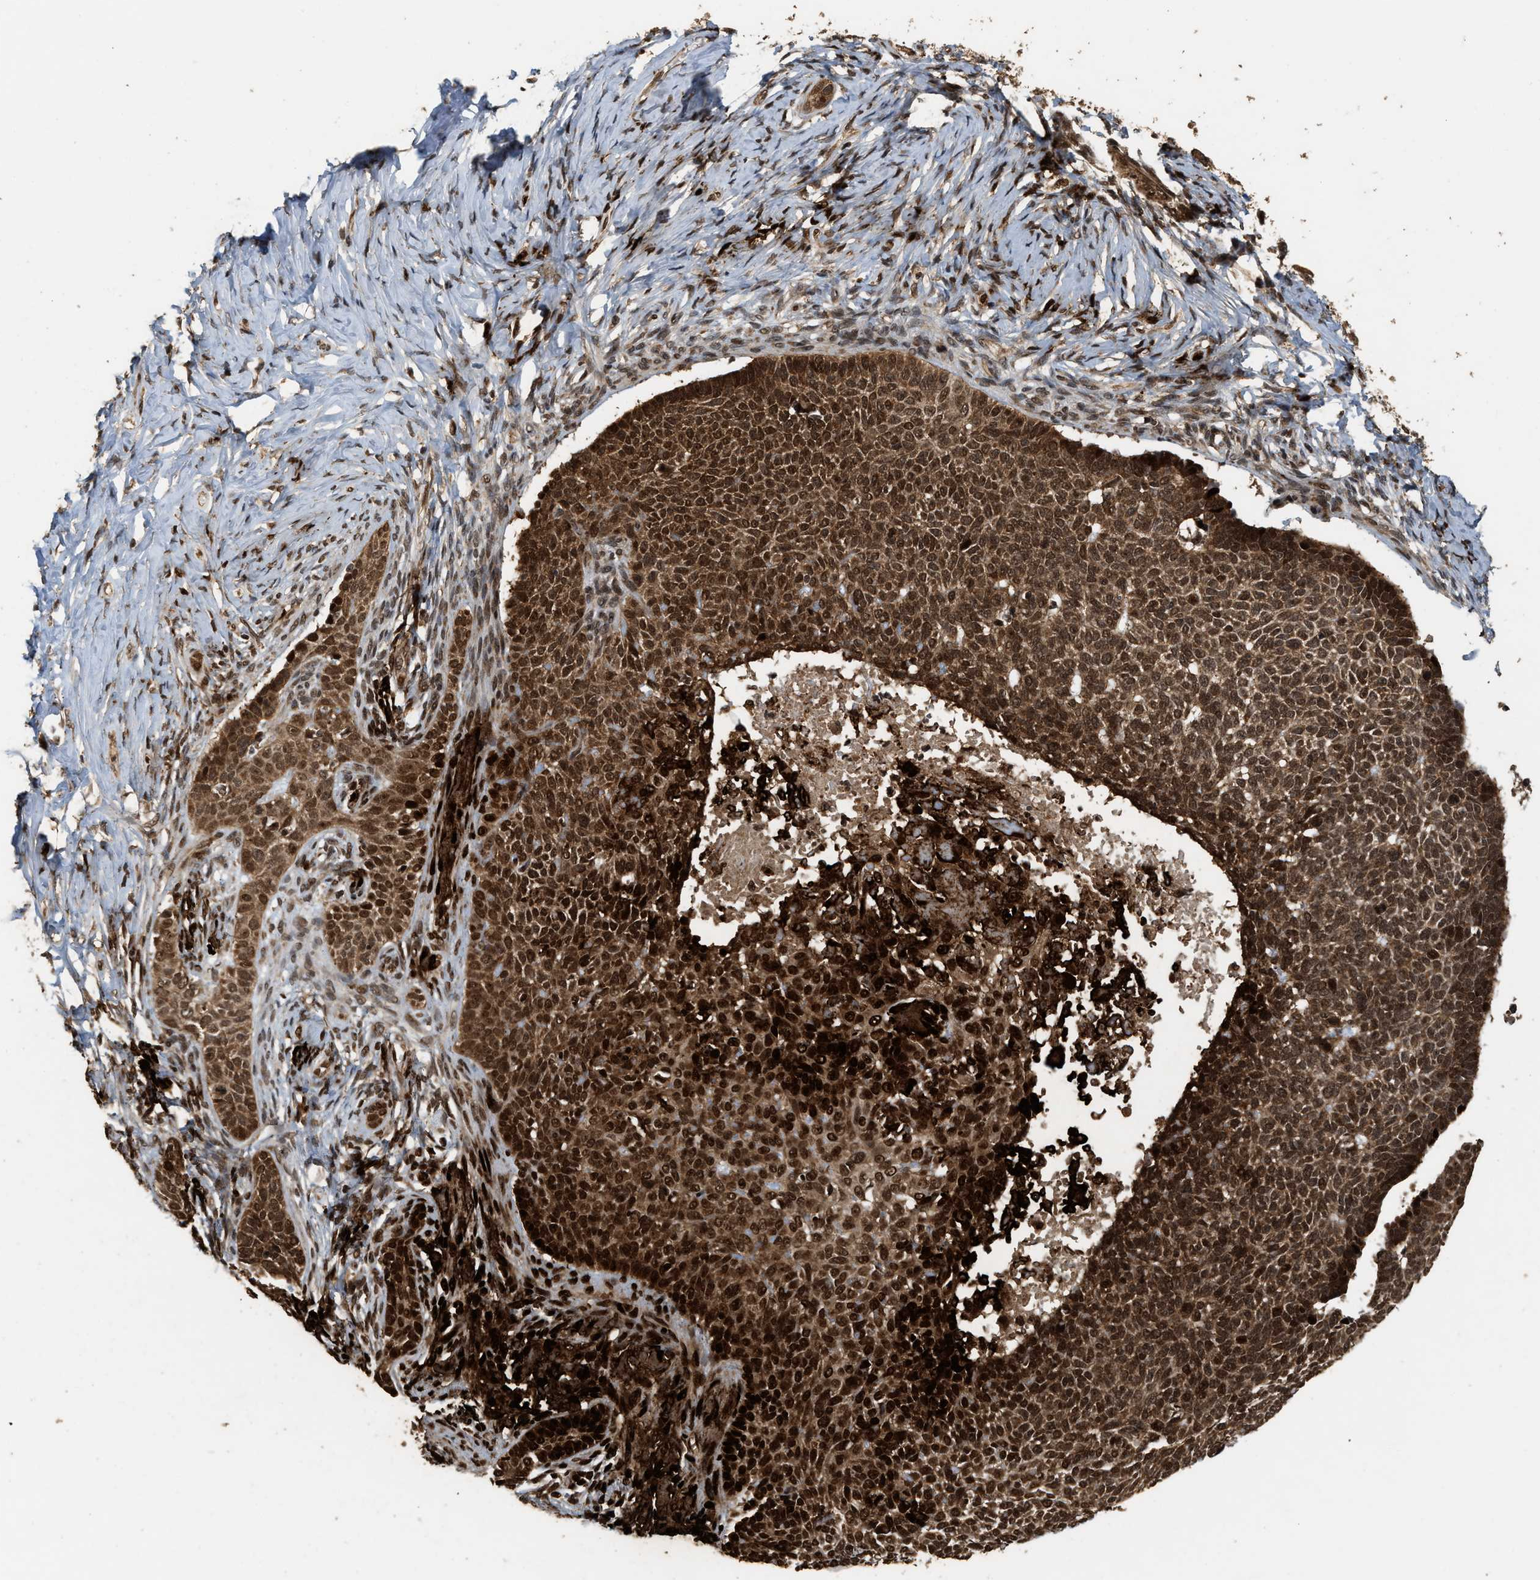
{"staining": {"intensity": "strong", "quantity": ">75%", "location": "cytoplasmic/membranous,nuclear"}, "tissue": "skin cancer", "cell_type": "Tumor cells", "image_type": "cancer", "snomed": [{"axis": "morphology", "description": "Normal tissue, NOS"}, {"axis": "morphology", "description": "Basal cell carcinoma"}, {"axis": "topography", "description": "Skin"}], "caption": "Immunohistochemical staining of skin basal cell carcinoma displays strong cytoplasmic/membranous and nuclear protein staining in about >75% of tumor cells. (DAB (3,3'-diaminobenzidine) IHC, brown staining for protein, blue staining for nuclei).", "gene": "ELP2", "patient": {"sex": "male", "age": 87}}